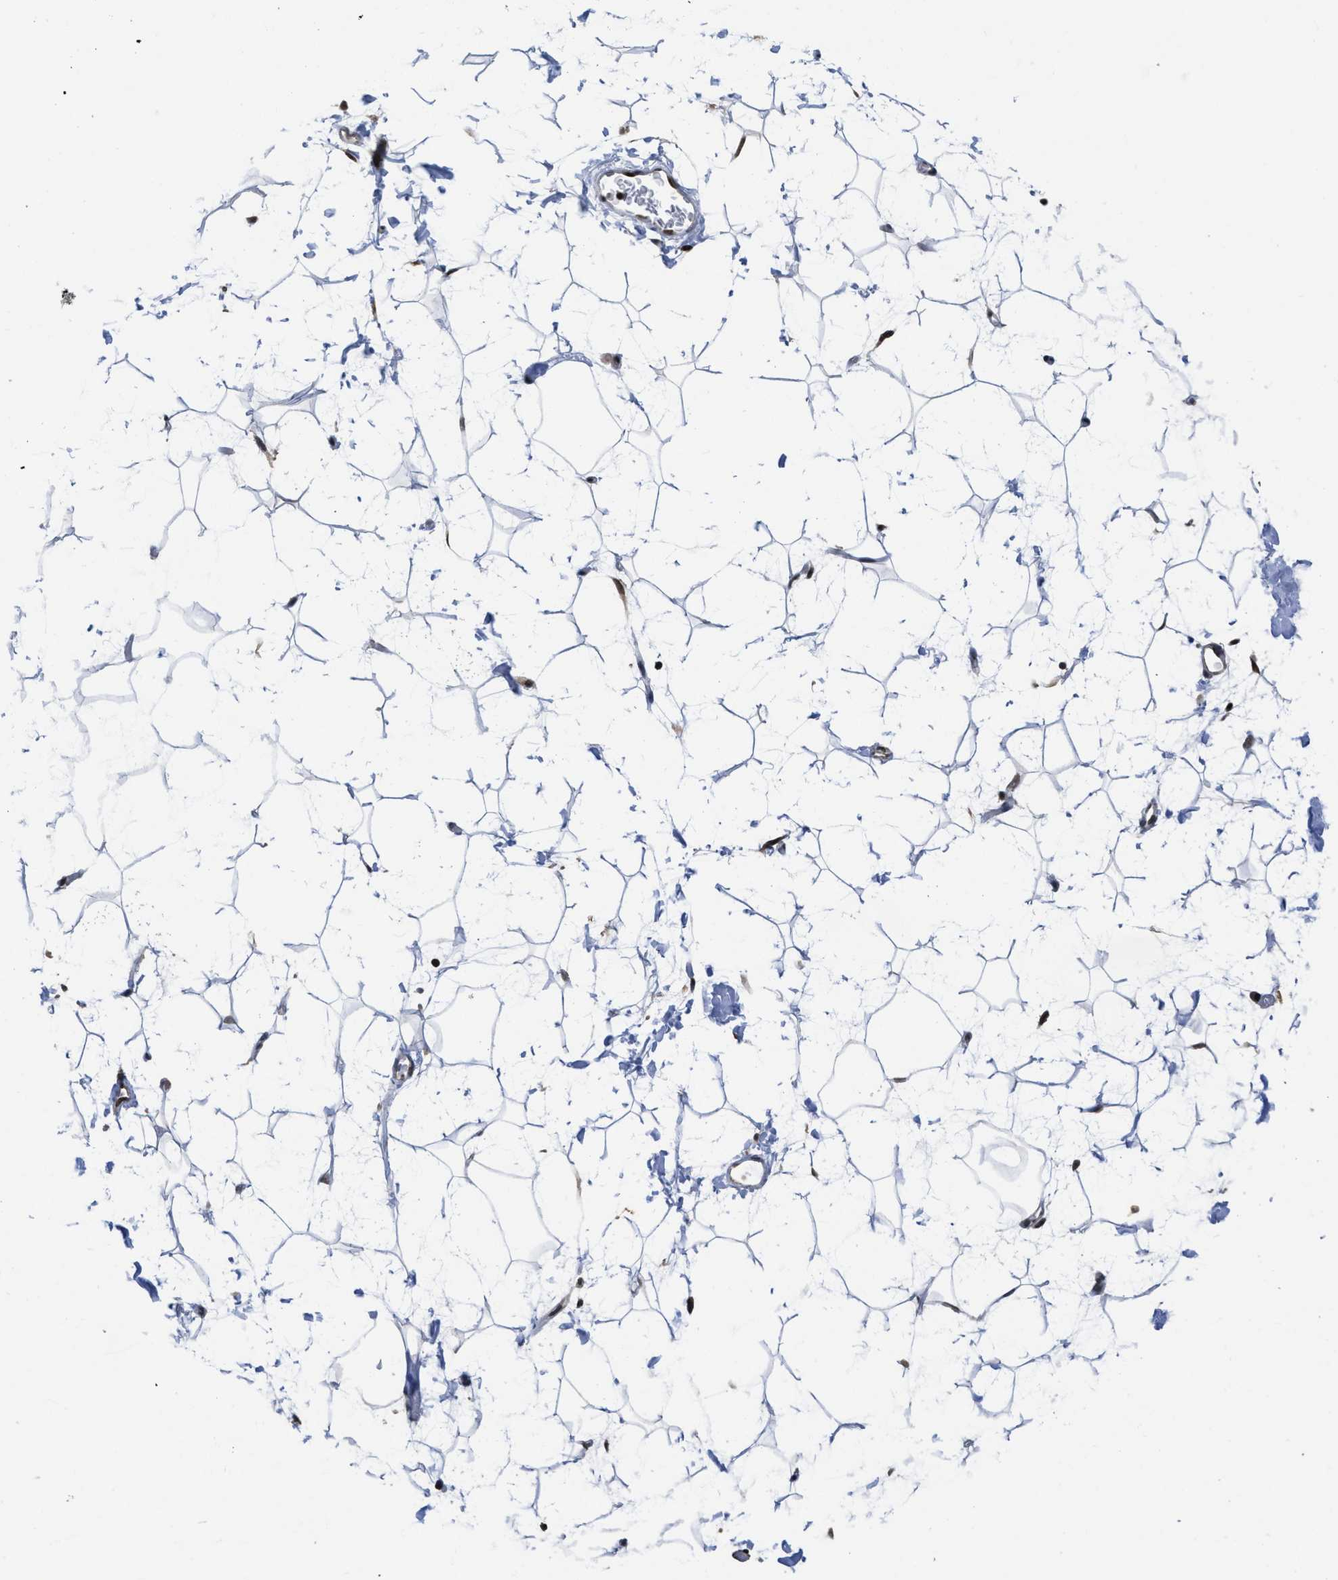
{"staining": {"intensity": "weak", "quantity": "25%-75%", "location": "nuclear"}, "tissue": "adipose tissue", "cell_type": "Adipocytes", "image_type": "normal", "snomed": [{"axis": "morphology", "description": "Normal tissue, NOS"}, {"axis": "topography", "description": "Soft tissue"}], "caption": "The image displays a brown stain indicating the presence of a protein in the nuclear of adipocytes in adipose tissue.", "gene": "CUL4B", "patient": {"sex": "male", "age": 72}}